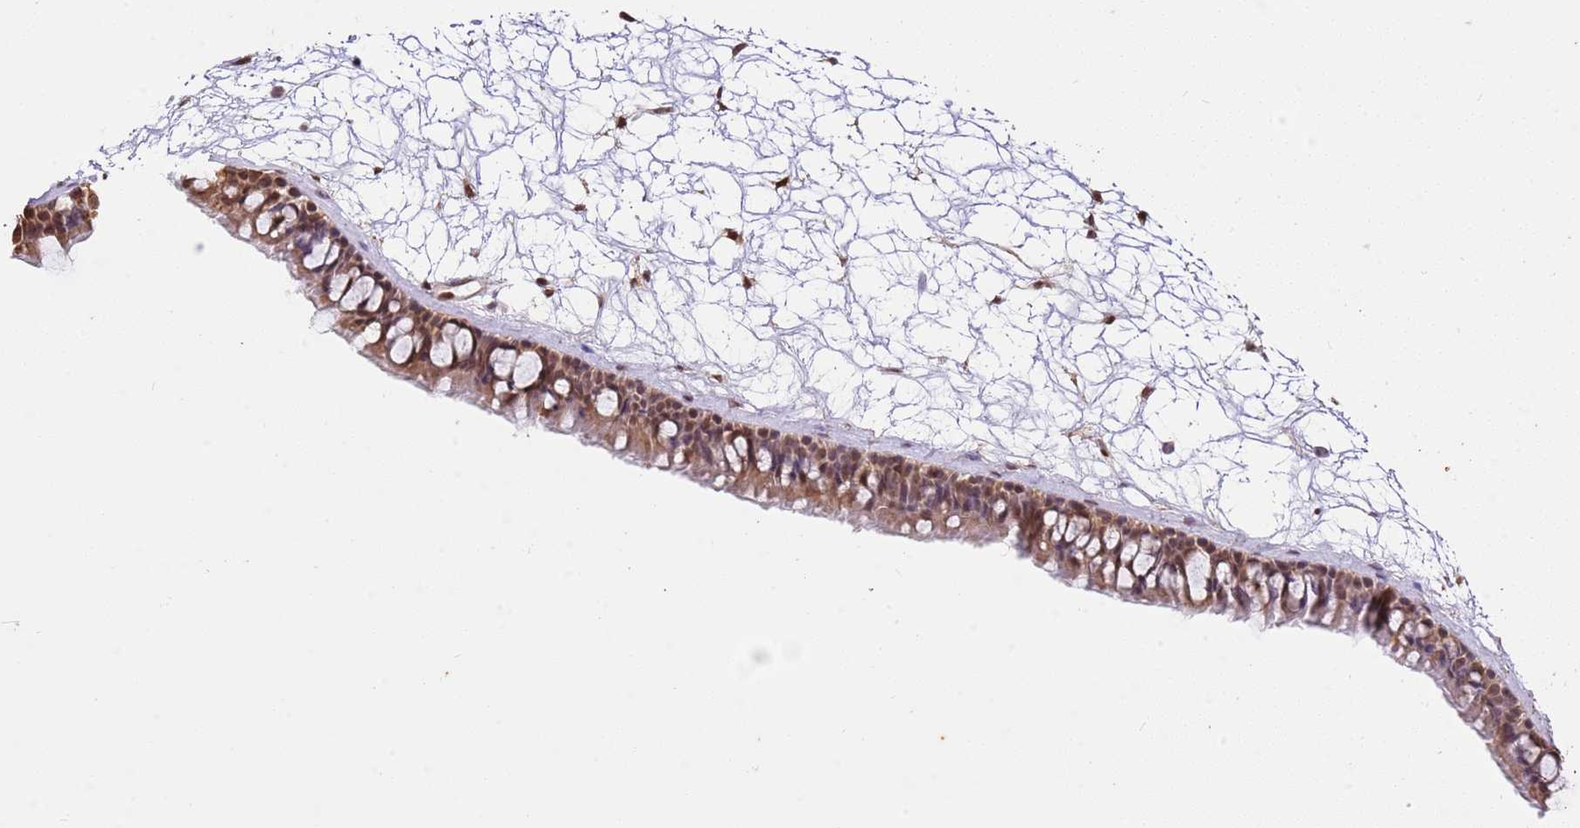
{"staining": {"intensity": "moderate", "quantity": ">75%", "location": "cytoplasmic/membranous,nuclear"}, "tissue": "nasopharynx", "cell_type": "Respiratory epithelial cells", "image_type": "normal", "snomed": [{"axis": "morphology", "description": "Normal tissue, NOS"}, {"axis": "topography", "description": "Nasopharynx"}], "caption": "The immunohistochemical stain shows moderate cytoplasmic/membranous,nuclear staining in respiratory epithelial cells of unremarkable nasopharynx.", "gene": "RFK", "patient": {"sex": "male", "age": 64}}